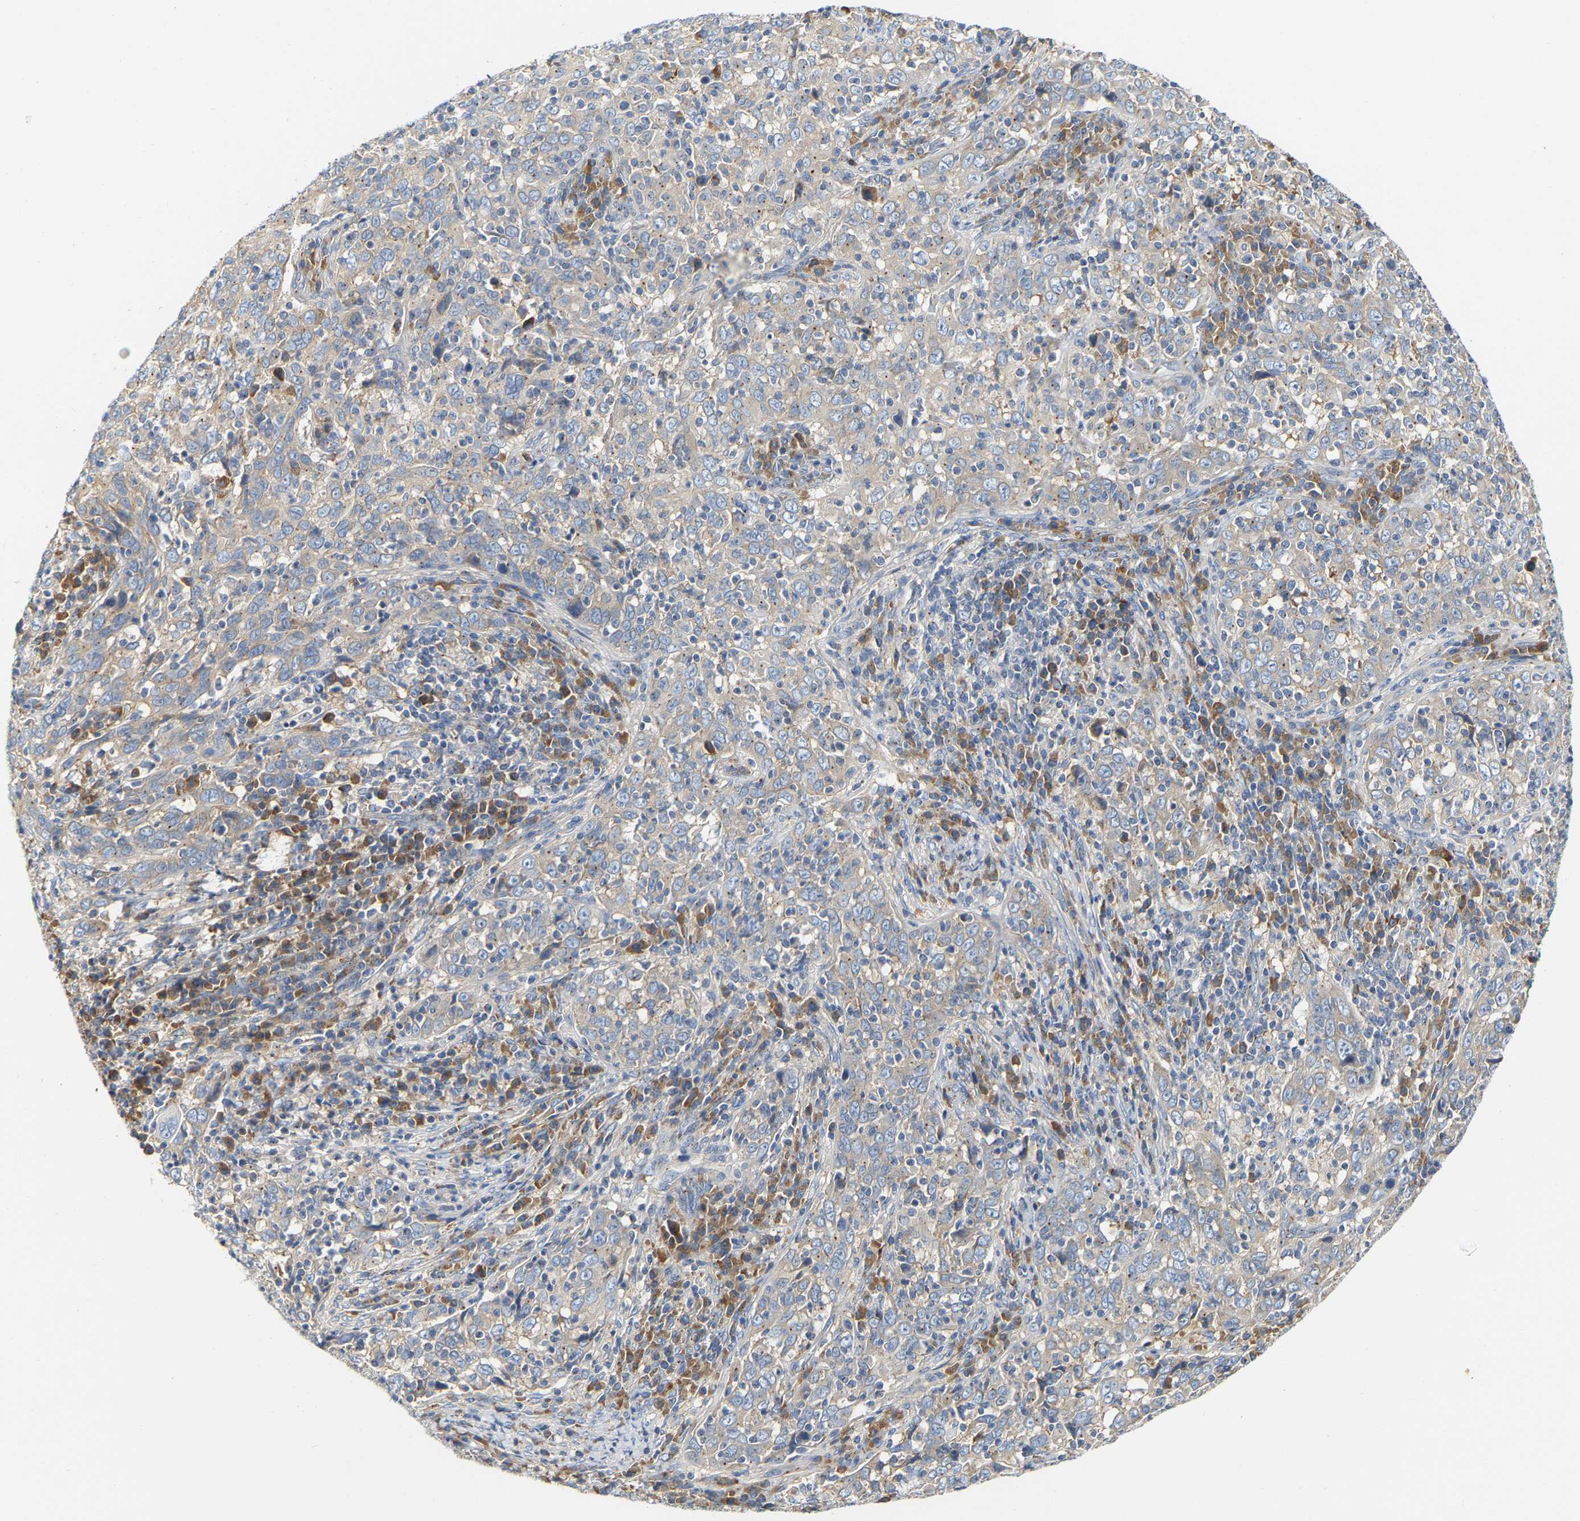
{"staining": {"intensity": "weak", "quantity": "<25%", "location": "cytoplasmic/membranous"}, "tissue": "cervical cancer", "cell_type": "Tumor cells", "image_type": "cancer", "snomed": [{"axis": "morphology", "description": "Squamous cell carcinoma, NOS"}, {"axis": "topography", "description": "Cervix"}], "caption": "This is an IHC image of human cervical cancer (squamous cell carcinoma). There is no positivity in tumor cells.", "gene": "PCNT", "patient": {"sex": "female", "age": 46}}